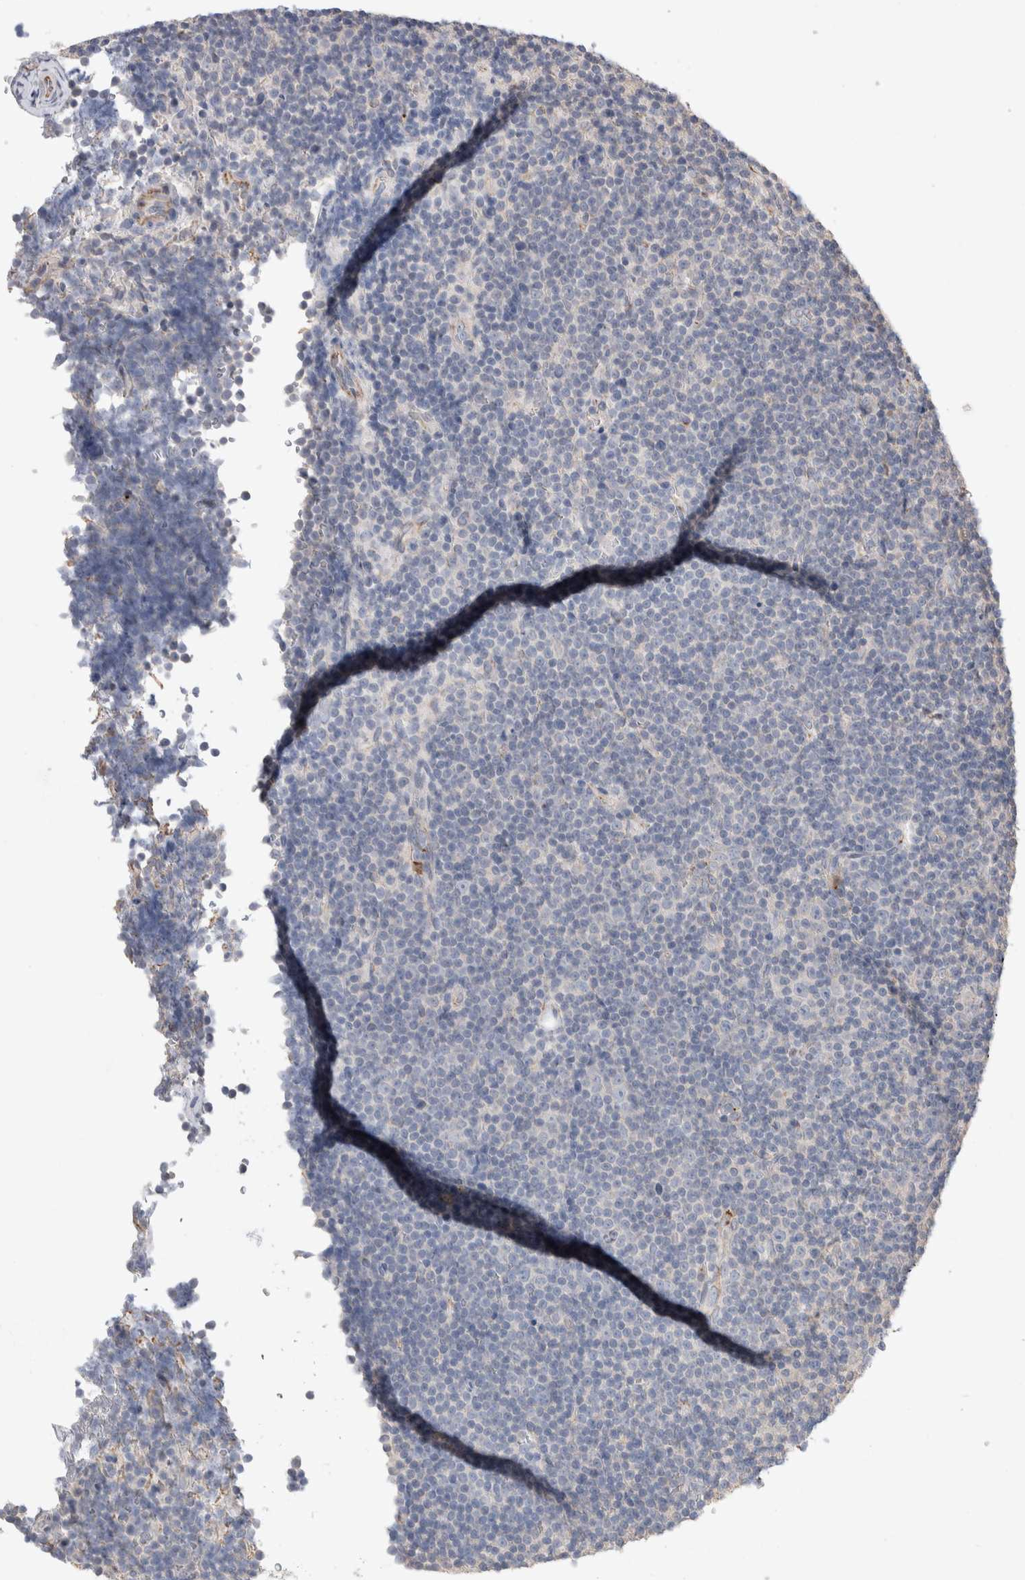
{"staining": {"intensity": "negative", "quantity": "none", "location": "none"}, "tissue": "lymphoma", "cell_type": "Tumor cells", "image_type": "cancer", "snomed": [{"axis": "morphology", "description": "Malignant lymphoma, non-Hodgkin's type, Low grade"}, {"axis": "topography", "description": "Lymph node"}], "caption": "The histopathology image displays no staining of tumor cells in lymphoma.", "gene": "FFAR2", "patient": {"sex": "female", "age": 67}}